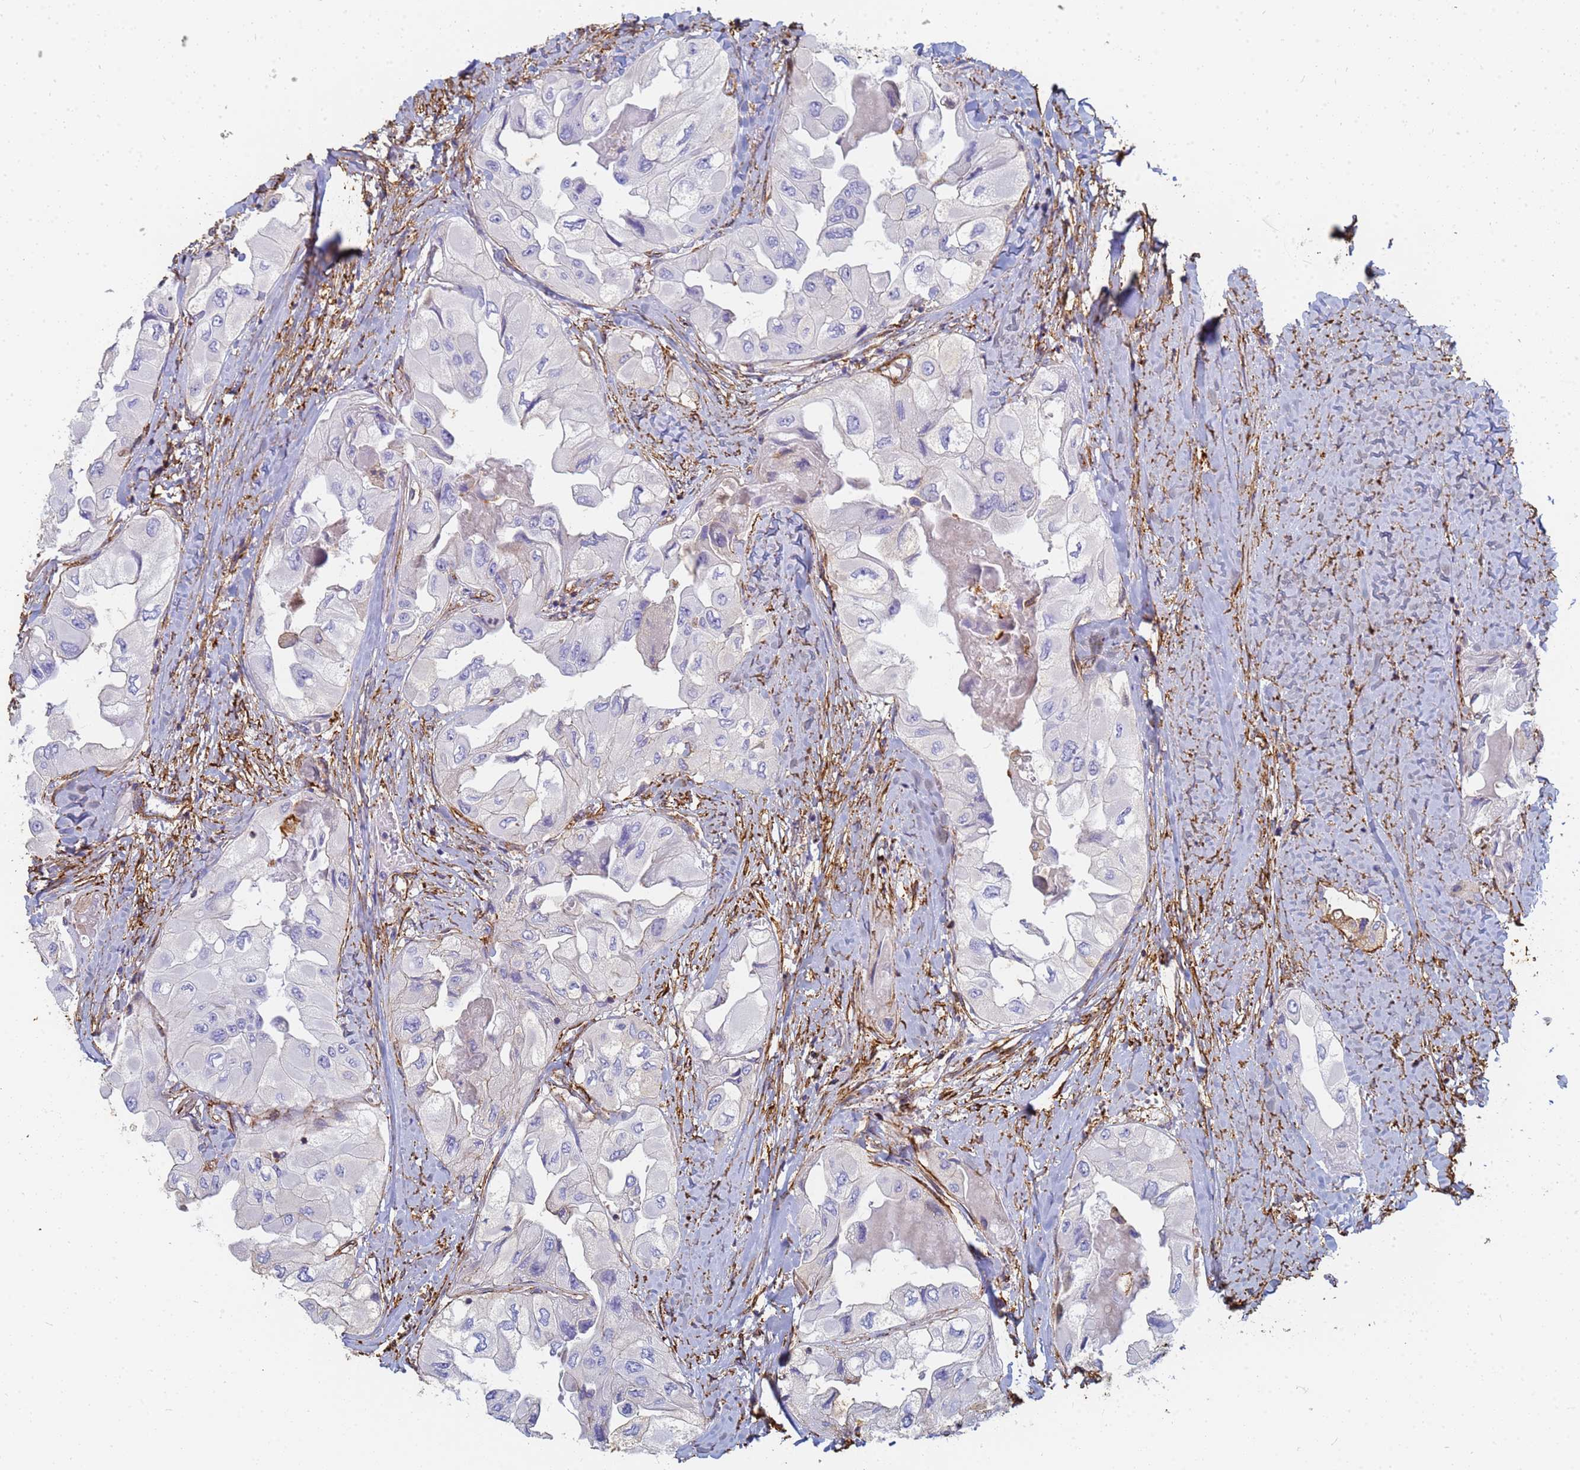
{"staining": {"intensity": "negative", "quantity": "none", "location": "none"}, "tissue": "thyroid cancer", "cell_type": "Tumor cells", "image_type": "cancer", "snomed": [{"axis": "morphology", "description": "Normal tissue, NOS"}, {"axis": "morphology", "description": "Papillary adenocarcinoma, NOS"}, {"axis": "topography", "description": "Thyroid gland"}], "caption": "Protein analysis of thyroid papillary adenocarcinoma demonstrates no significant staining in tumor cells.", "gene": "TPM1", "patient": {"sex": "female", "age": 59}}